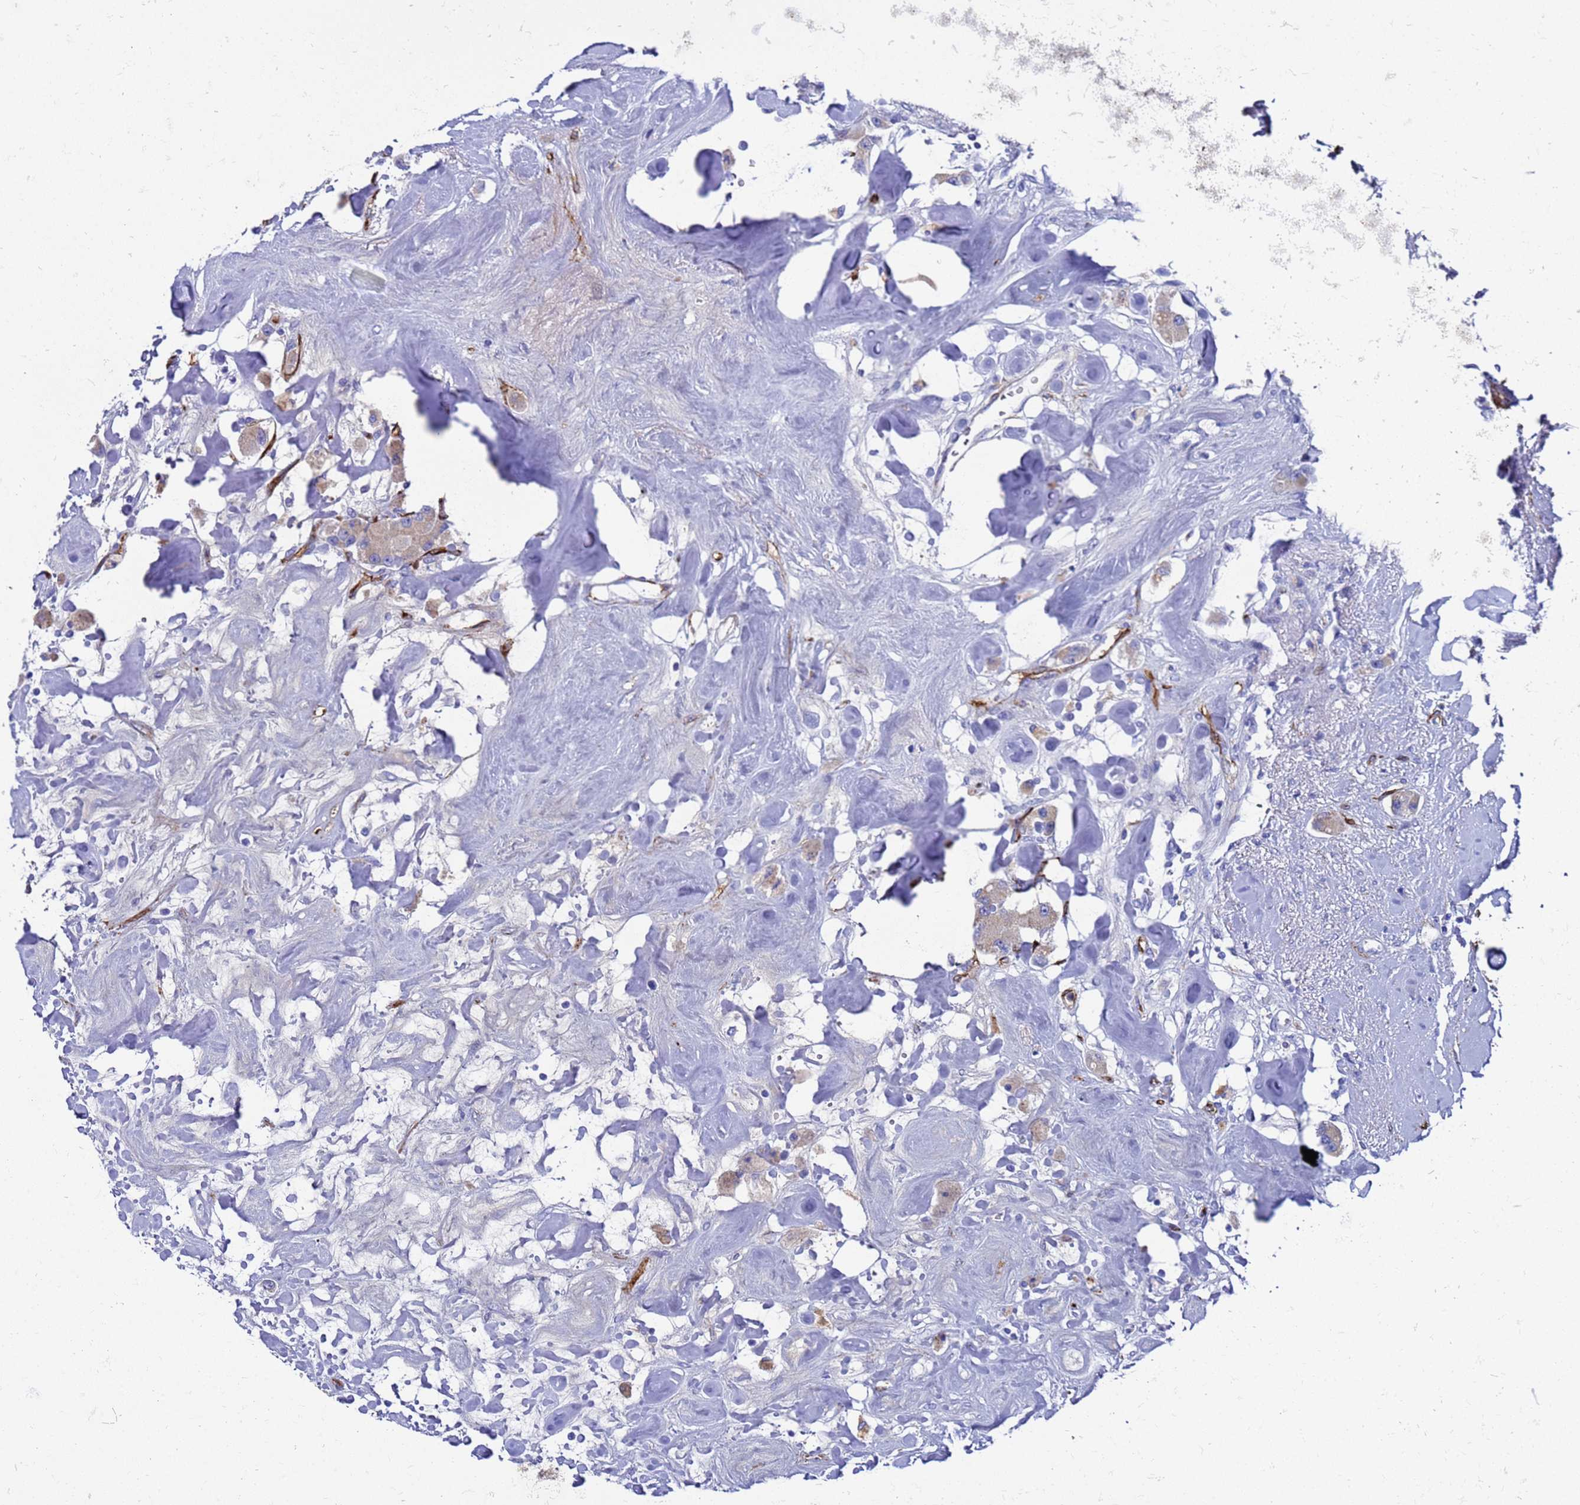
{"staining": {"intensity": "weak", "quantity": ">75%", "location": "cytoplasmic/membranous"}, "tissue": "carcinoid", "cell_type": "Tumor cells", "image_type": "cancer", "snomed": [{"axis": "morphology", "description": "Carcinoid, malignant, NOS"}, {"axis": "topography", "description": "Pancreas"}], "caption": "Carcinoid (malignant) was stained to show a protein in brown. There is low levels of weak cytoplasmic/membranous expression in about >75% of tumor cells.", "gene": "ADIPOQ", "patient": {"sex": "male", "age": 41}}